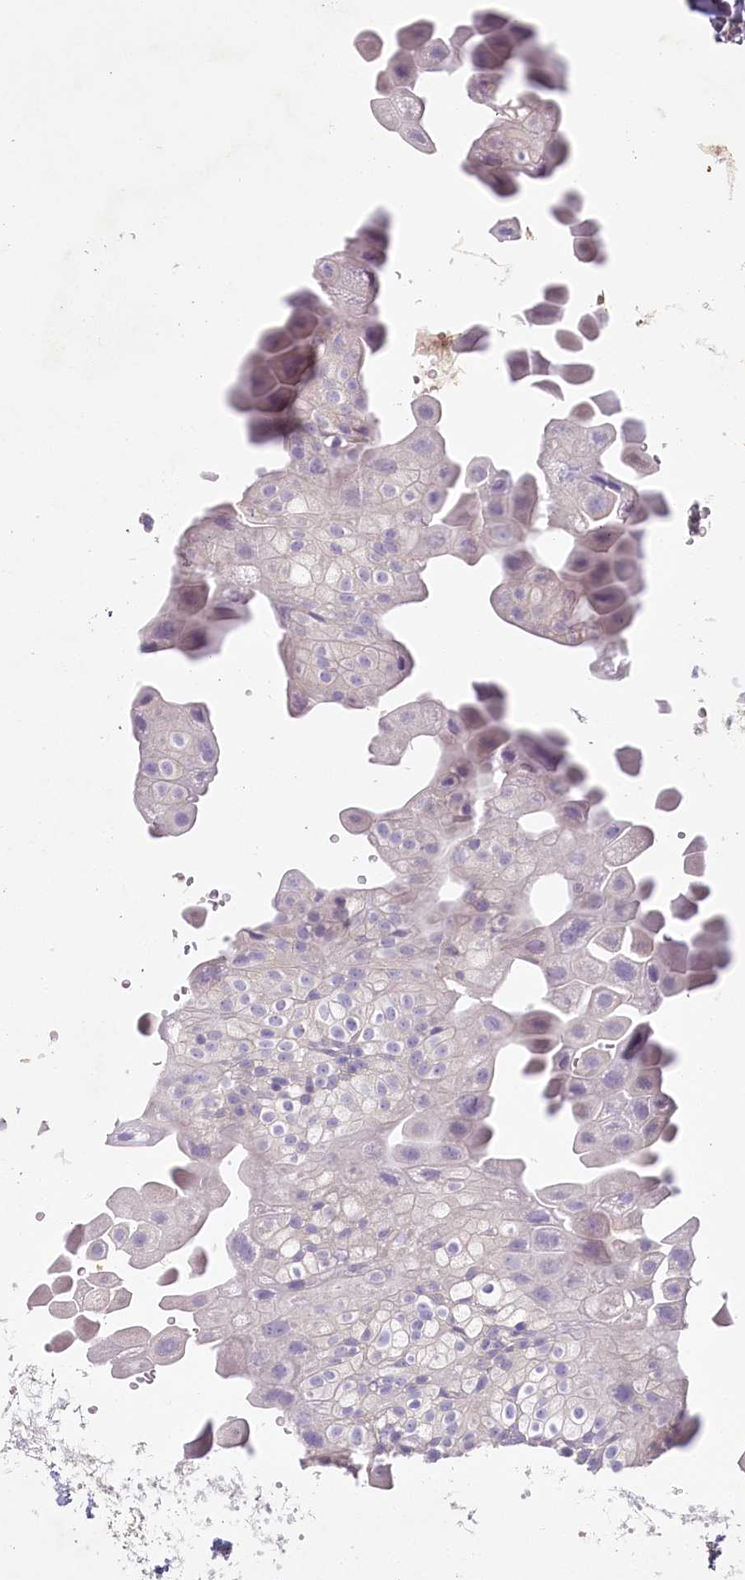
{"staining": {"intensity": "negative", "quantity": "none", "location": "none"}, "tissue": "urinary bladder", "cell_type": "Urothelial cells", "image_type": "normal", "snomed": [{"axis": "morphology", "description": "Normal tissue, NOS"}, {"axis": "topography", "description": "Urinary bladder"}], "caption": "Immunohistochemical staining of normal urinary bladder shows no significant expression in urothelial cells. (Immunohistochemistry, brightfield microscopy, high magnification).", "gene": "HPD", "patient": {"sex": "male", "age": 55}}